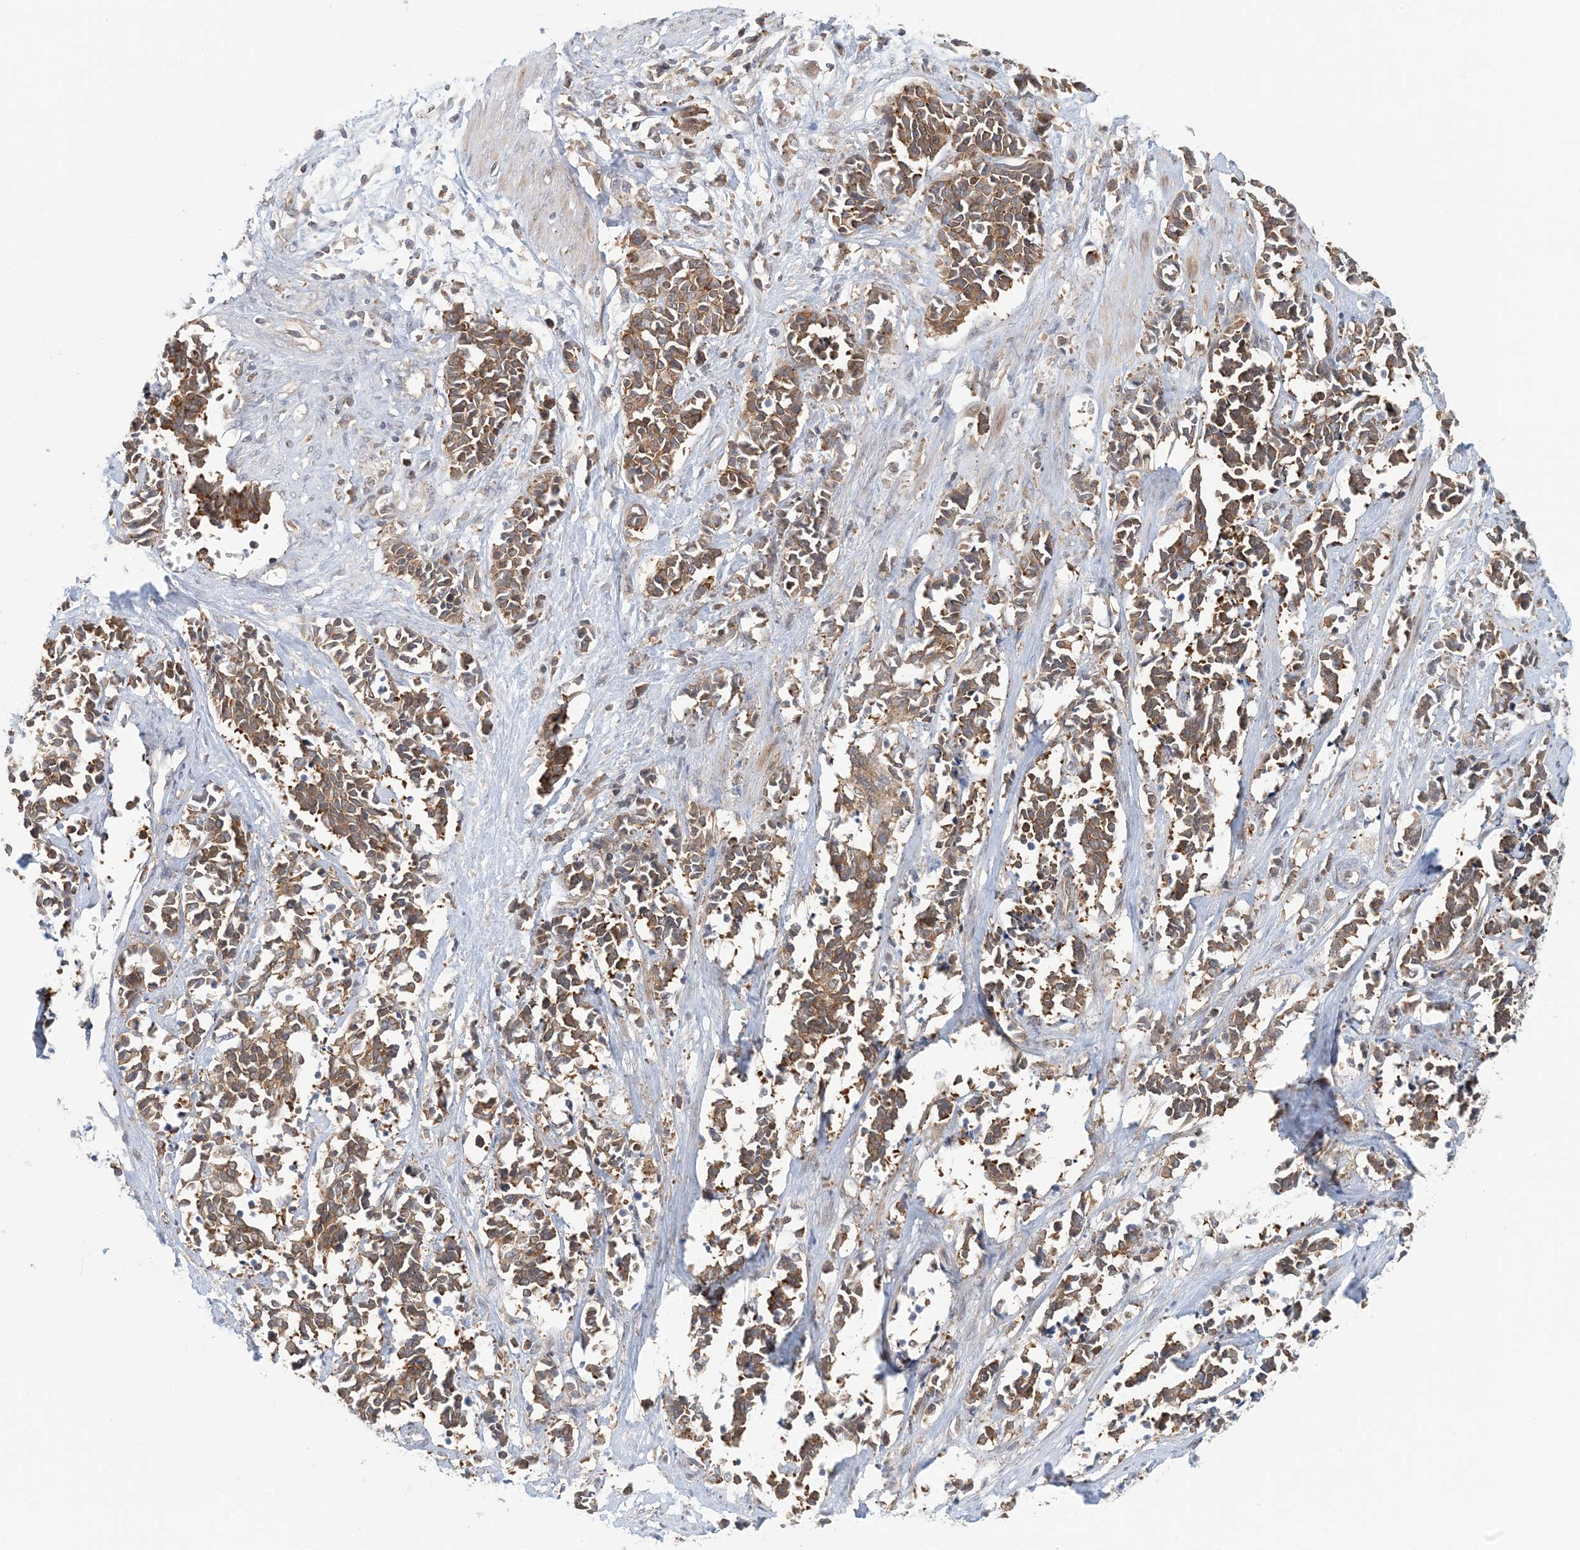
{"staining": {"intensity": "moderate", "quantity": ">75%", "location": "cytoplasmic/membranous"}, "tissue": "cervical cancer", "cell_type": "Tumor cells", "image_type": "cancer", "snomed": [{"axis": "morphology", "description": "Squamous cell carcinoma, NOS"}, {"axis": "topography", "description": "Cervix"}], "caption": "IHC staining of cervical cancer, which reveals medium levels of moderate cytoplasmic/membranous expression in about >75% of tumor cells indicating moderate cytoplasmic/membranous protein positivity. The staining was performed using DAB (brown) for protein detection and nuclei were counterstained in hematoxylin (blue).", "gene": "ATP13A2", "patient": {"sex": "female", "age": 35}}